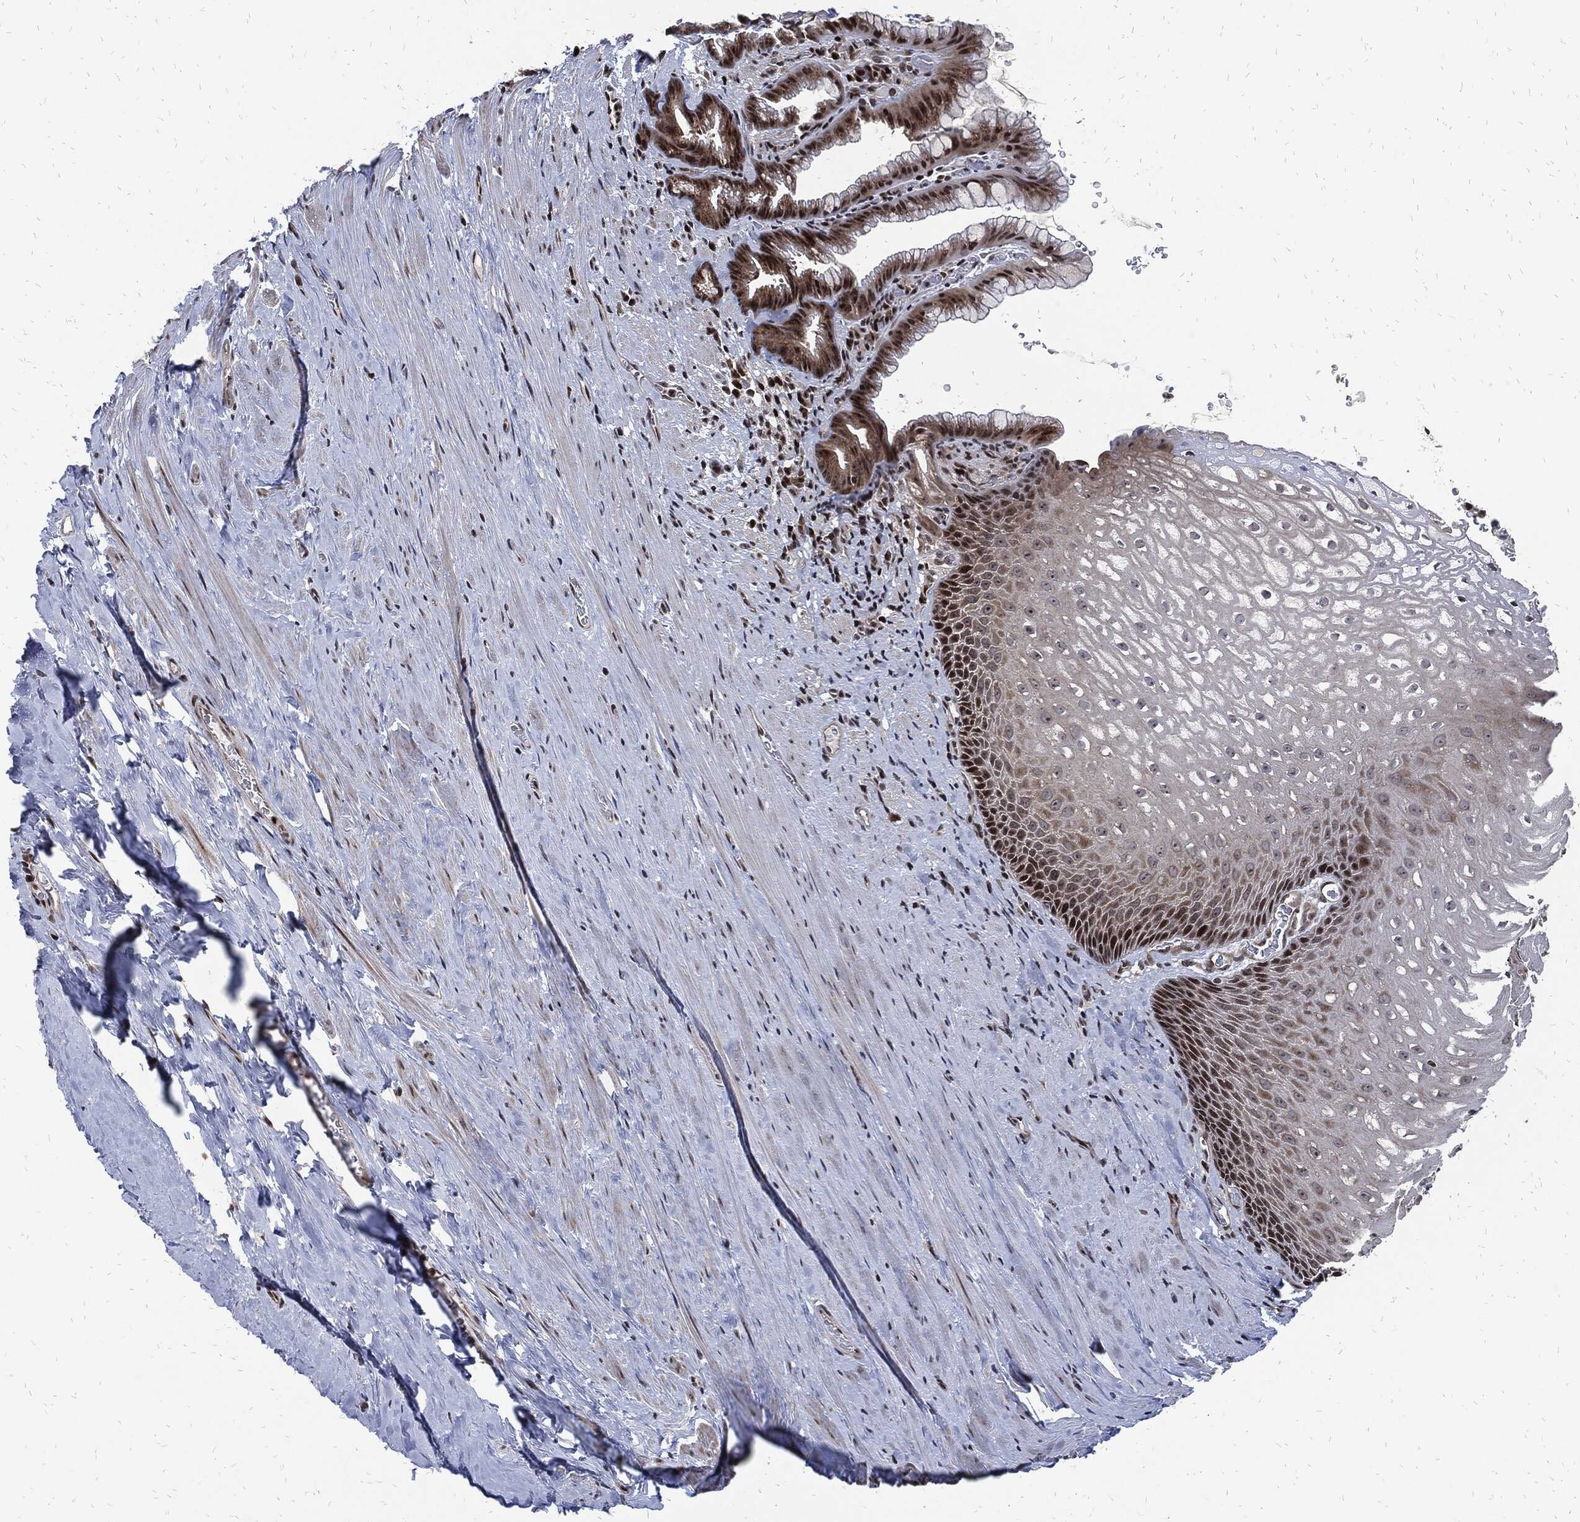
{"staining": {"intensity": "strong", "quantity": "<25%", "location": "nuclear"}, "tissue": "esophagus", "cell_type": "Squamous epithelial cells", "image_type": "normal", "snomed": [{"axis": "morphology", "description": "Normal tissue, NOS"}, {"axis": "topography", "description": "Esophagus"}], "caption": "This micrograph demonstrates normal esophagus stained with IHC to label a protein in brown. The nuclear of squamous epithelial cells show strong positivity for the protein. Nuclei are counter-stained blue.", "gene": "ZNF775", "patient": {"sex": "male", "age": 64}}